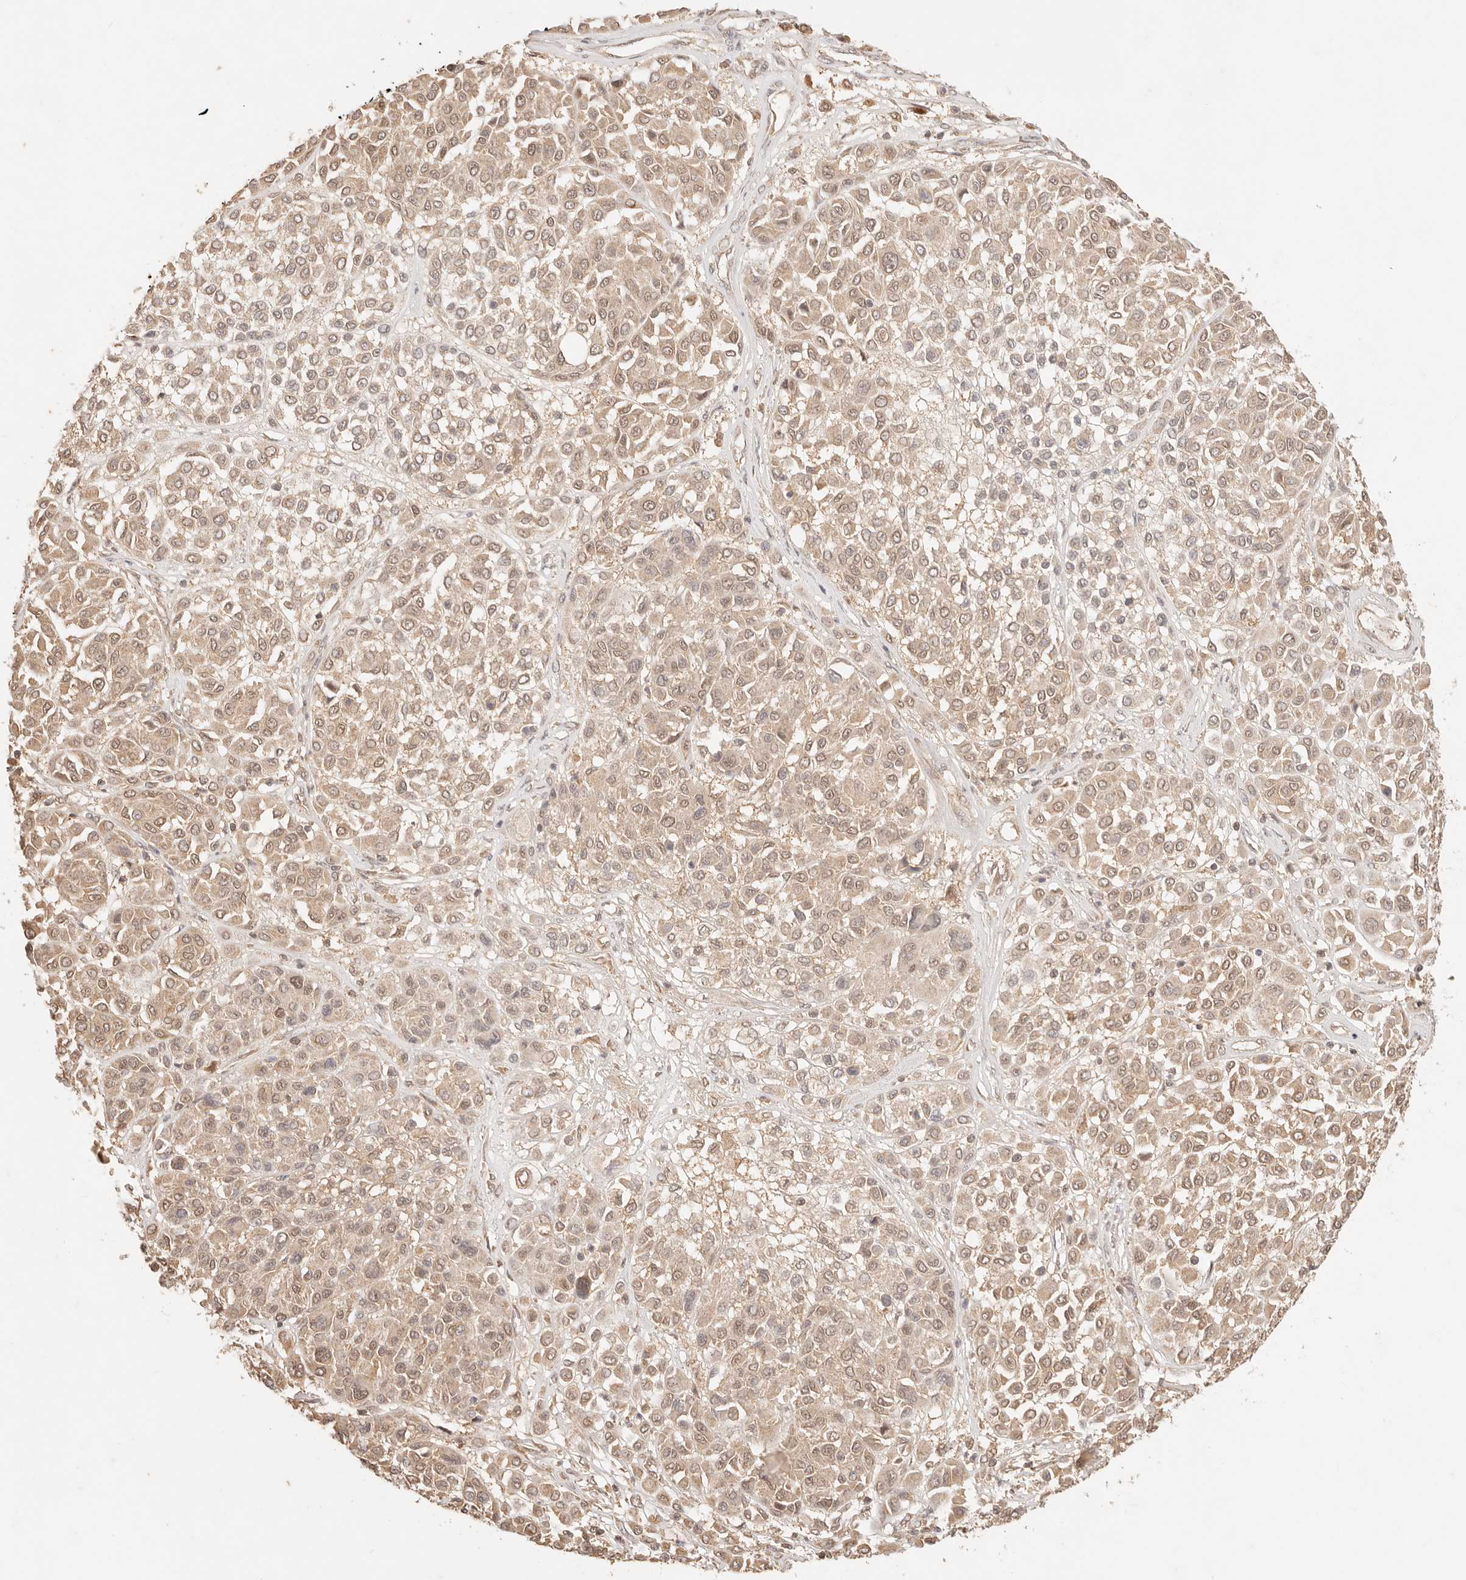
{"staining": {"intensity": "weak", "quantity": ">75%", "location": "cytoplasmic/membranous,nuclear"}, "tissue": "melanoma", "cell_type": "Tumor cells", "image_type": "cancer", "snomed": [{"axis": "morphology", "description": "Malignant melanoma, Metastatic site"}, {"axis": "topography", "description": "Soft tissue"}], "caption": "A low amount of weak cytoplasmic/membranous and nuclear positivity is seen in approximately >75% of tumor cells in malignant melanoma (metastatic site) tissue. (DAB (3,3'-diaminobenzidine) IHC, brown staining for protein, blue staining for nuclei).", "gene": "TRIM11", "patient": {"sex": "male", "age": 41}}